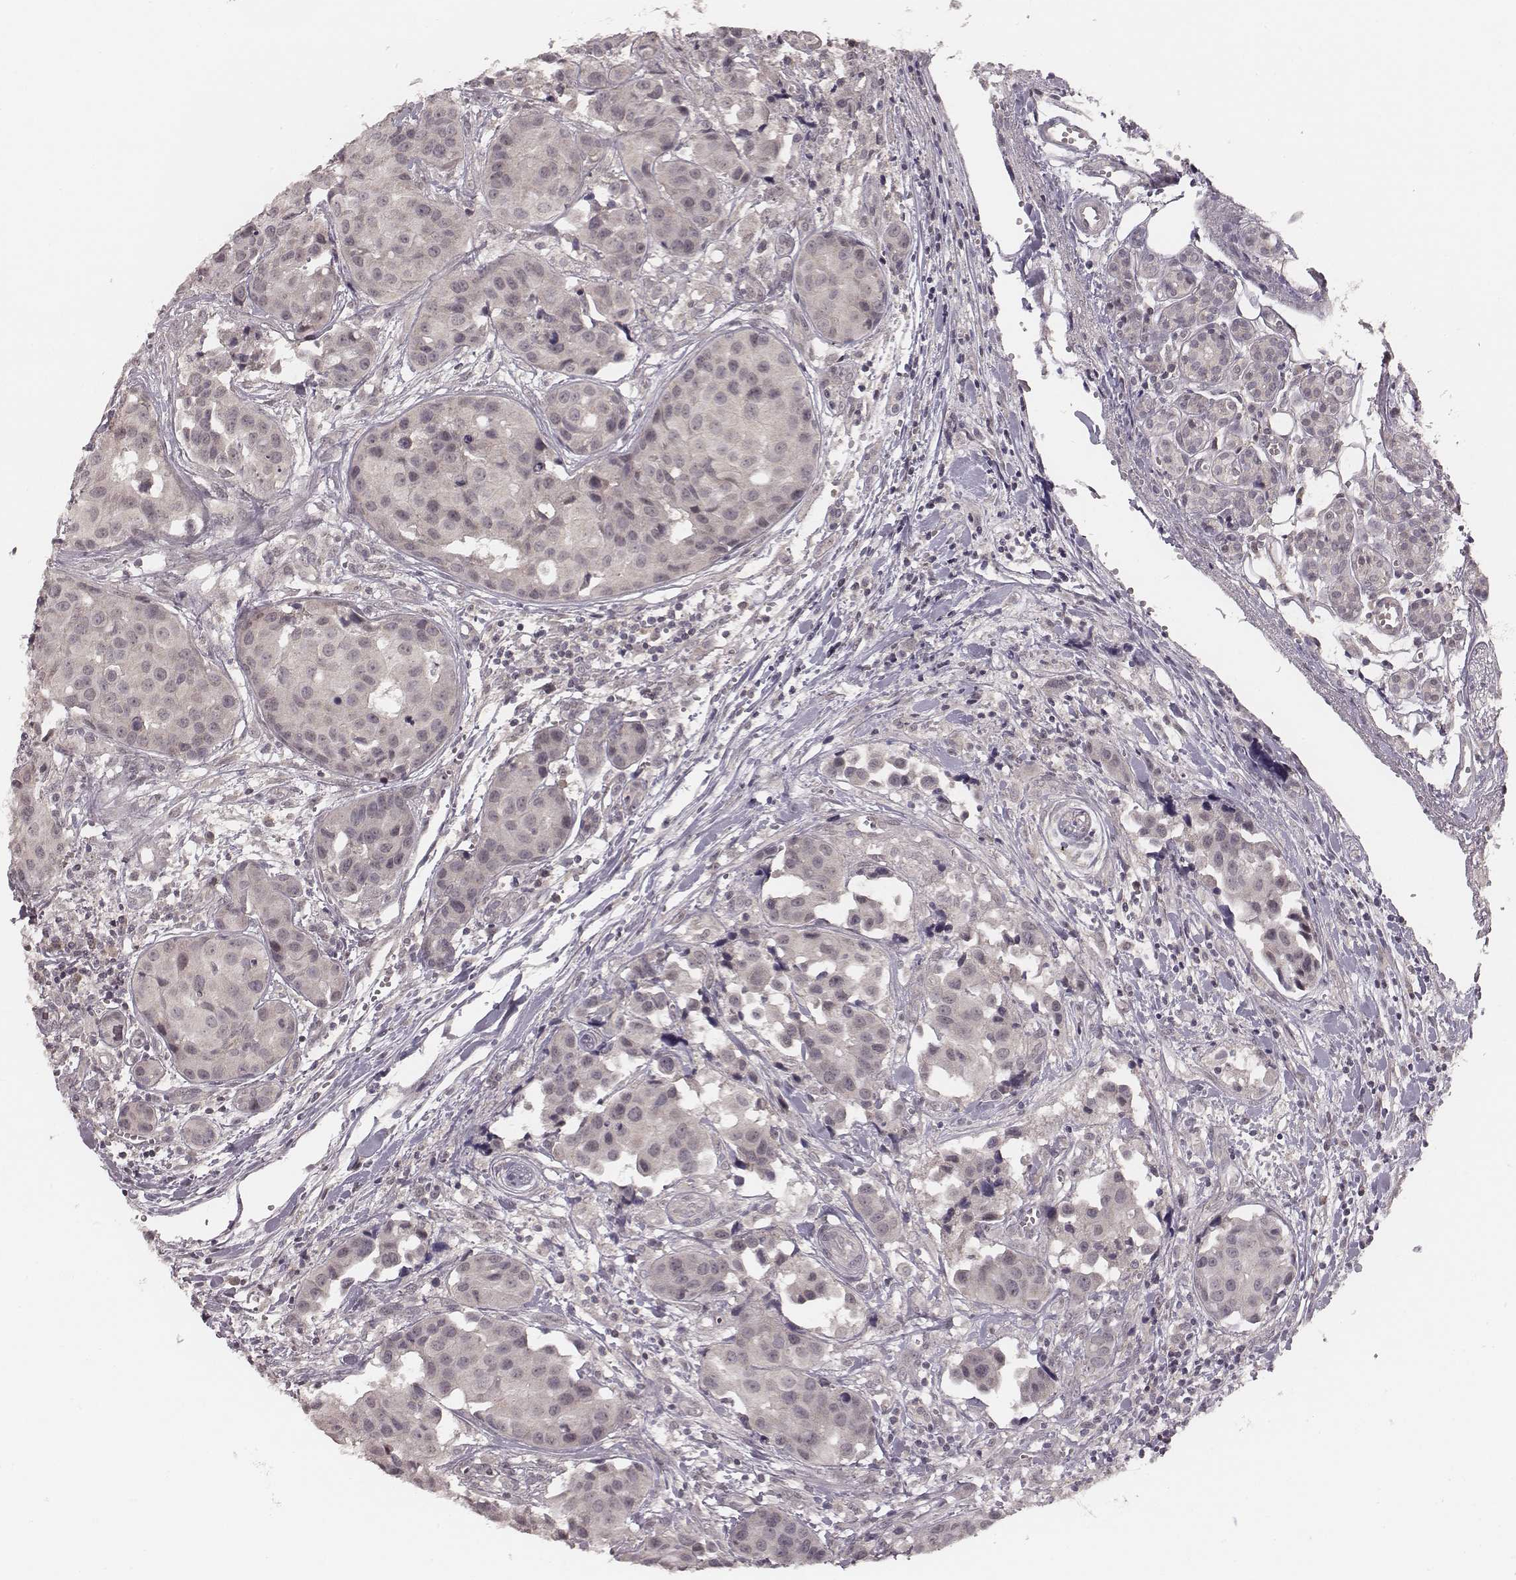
{"staining": {"intensity": "negative", "quantity": "none", "location": "none"}, "tissue": "head and neck cancer", "cell_type": "Tumor cells", "image_type": "cancer", "snomed": [{"axis": "morphology", "description": "Adenocarcinoma, NOS"}, {"axis": "topography", "description": "Head-Neck"}], "caption": "The photomicrograph shows no significant expression in tumor cells of adenocarcinoma (head and neck).", "gene": "LY6K", "patient": {"sex": "male", "age": 76}}